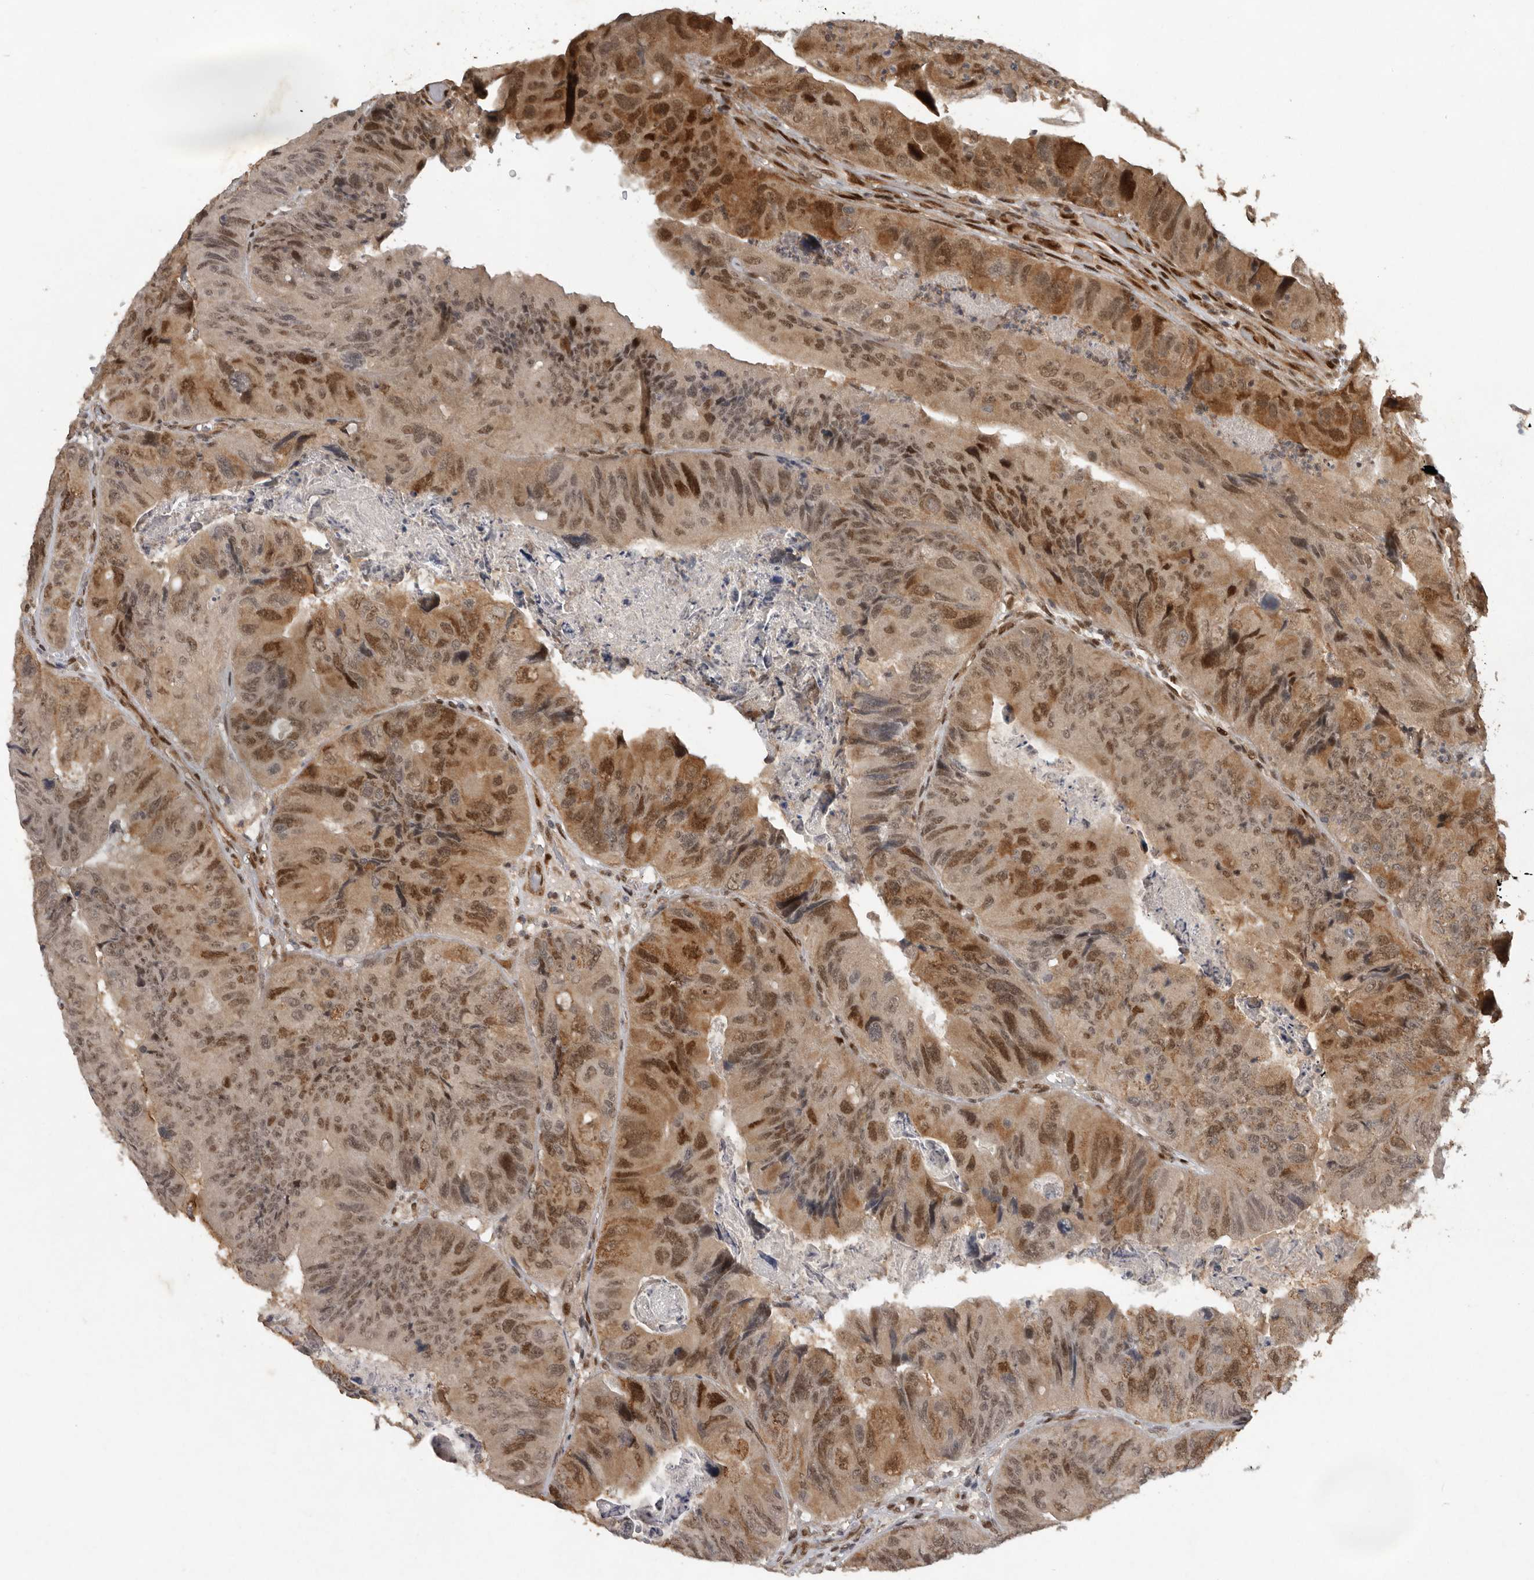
{"staining": {"intensity": "moderate", "quantity": "25%-75%", "location": "cytoplasmic/membranous,nuclear"}, "tissue": "colorectal cancer", "cell_type": "Tumor cells", "image_type": "cancer", "snomed": [{"axis": "morphology", "description": "Adenocarcinoma, NOS"}, {"axis": "topography", "description": "Rectum"}], "caption": "Immunohistochemical staining of adenocarcinoma (colorectal) shows medium levels of moderate cytoplasmic/membranous and nuclear protein expression in approximately 25%-75% of tumor cells. (Stains: DAB in brown, nuclei in blue, Microscopy: brightfield microscopy at high magnification).", "gene": "CDC27", "patient": {"sex": "male", "age": 63}}